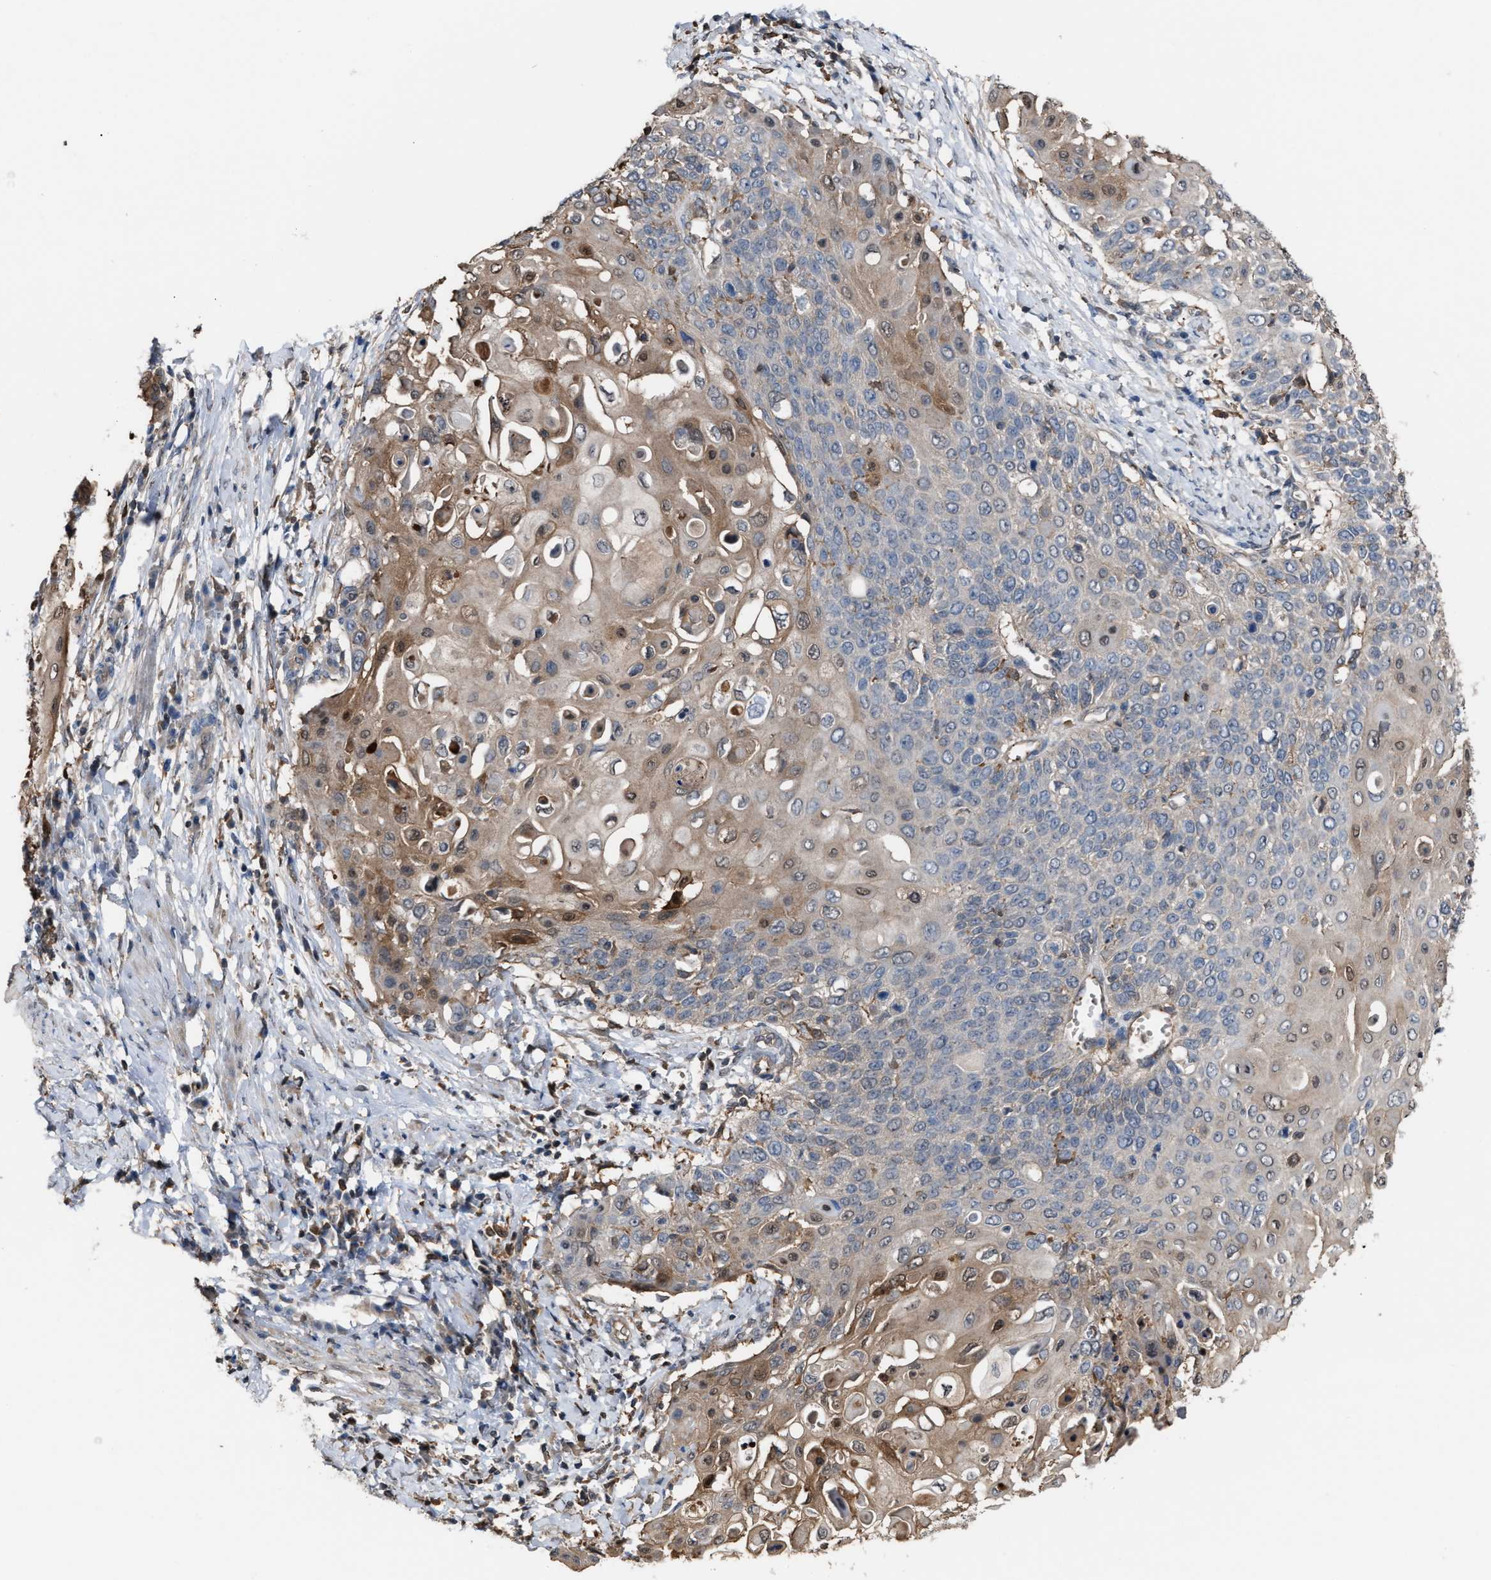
{"staining": {"intensity": "moderate", "quantity": "25%-75%", "location": "cytoplasmic/membranous"}, "tissue": "cervical cancer", "cell_type": "Tumor cells", "image_type": "cancer", "snomed": [{"axis": "morphology", "description": "Squamous cell carcinoma, NOS"}, {"axis": "topography", "description": "Cervix"}], "caption": "A micrograph of human cervical cancer stained for a protein displays moderate cytoplasmic/membranous brown staining in tumor cells.", "gene": "MTPN", "patient": {"sex": "female", "age": 39}}